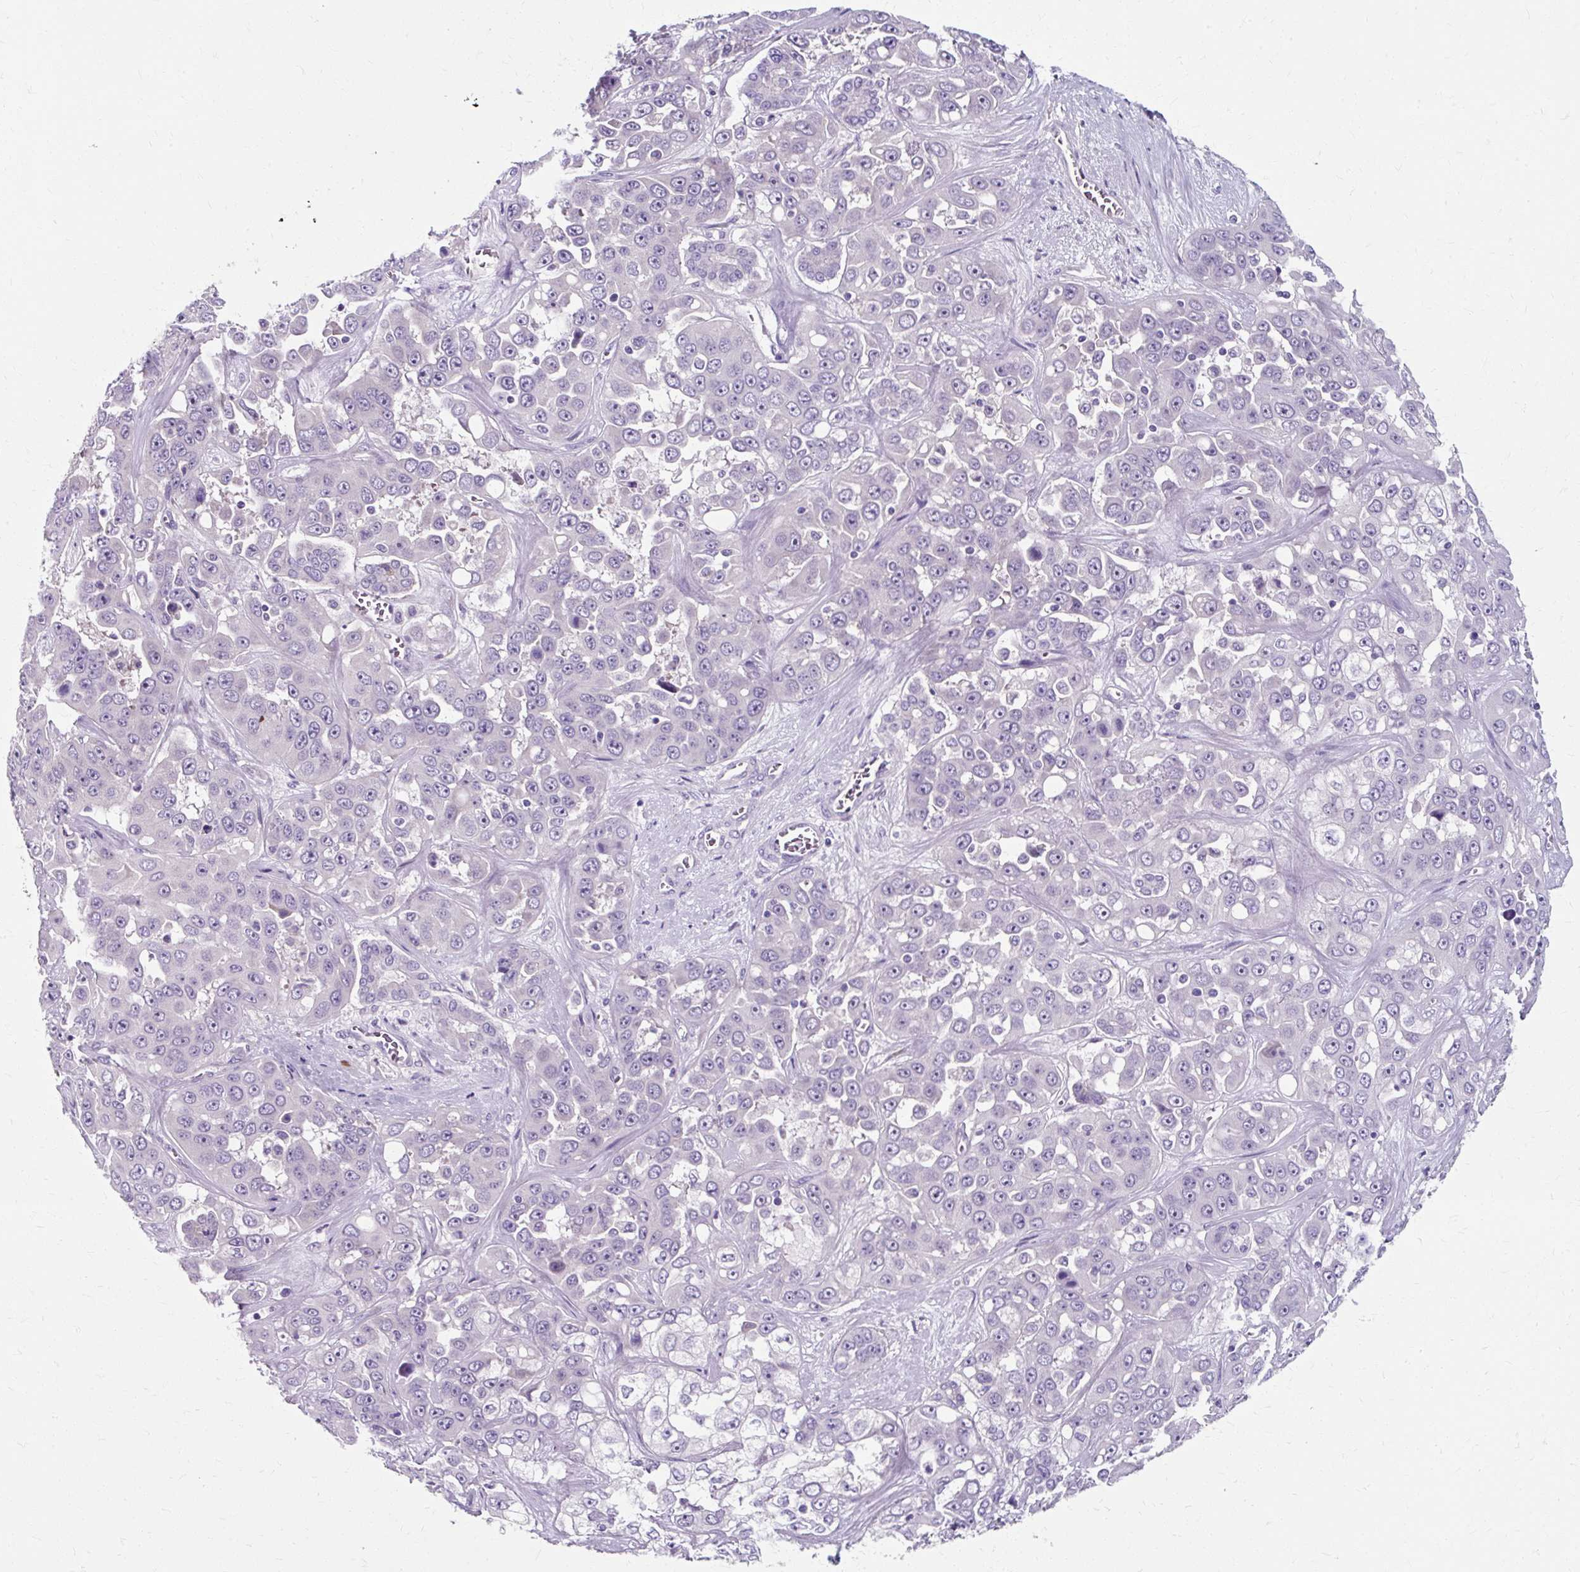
{"staining": {"intensity": "negative", "quantity": "none", "location": "none"}, "tissue": "liver cancer", "cell_type": "Tumor cells", "image_type": "cancer", "snomed": [{"axis": "morphology", "description": "Cholangiocarcinoma"}, {"axis": "topography", "description": "Liver"}], "caption": "DAB (3,3'-diaminobenzidine) immunohistochemical staining of liver cholangiocarcinoma shows no significant expression in tumor cells.", "gene": "ZNF555", "patient": {"sex": "female", "age": 52}}